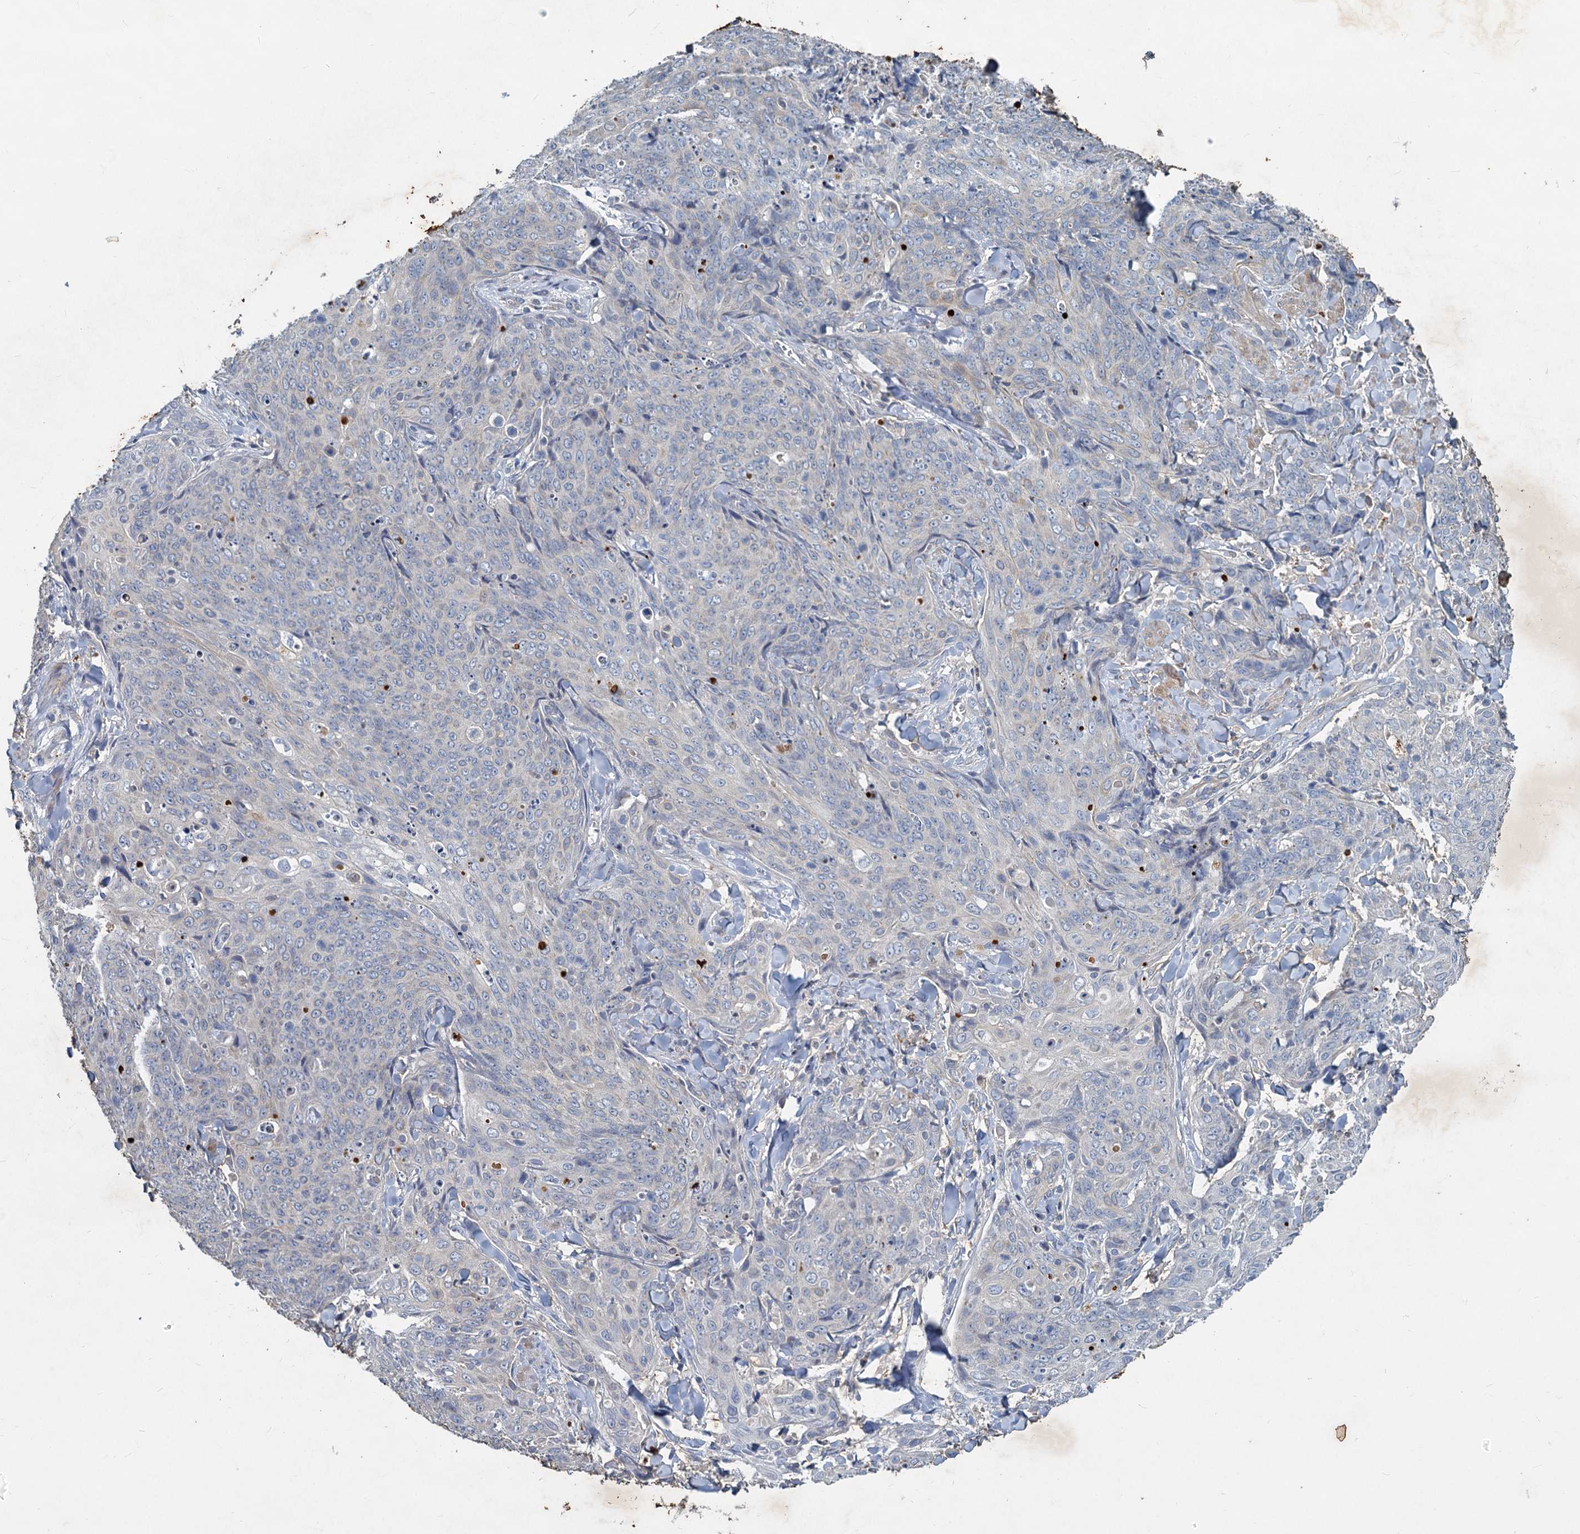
{"staining": {"intensity": "negative", "quantity": "none", "location": "none"}, "tissue": "skin cancer", "cell_type": "Tumor cells", "image_type": "cancer", "snomed": [{"axis": "morphology", "description": "Squamous cell carcinoma, NOS"}, {"axis": "topography", "description": "Skin"}, {"axis": "topography", "description": "Vulva"}], "caption": "This is an immunohistochemistry micrograph of human skin squamous cell carcinoma. There is no positivity in tumor cells.", "gene": "SLC2A7", "patient": {"sex": "female", "age": 85}}